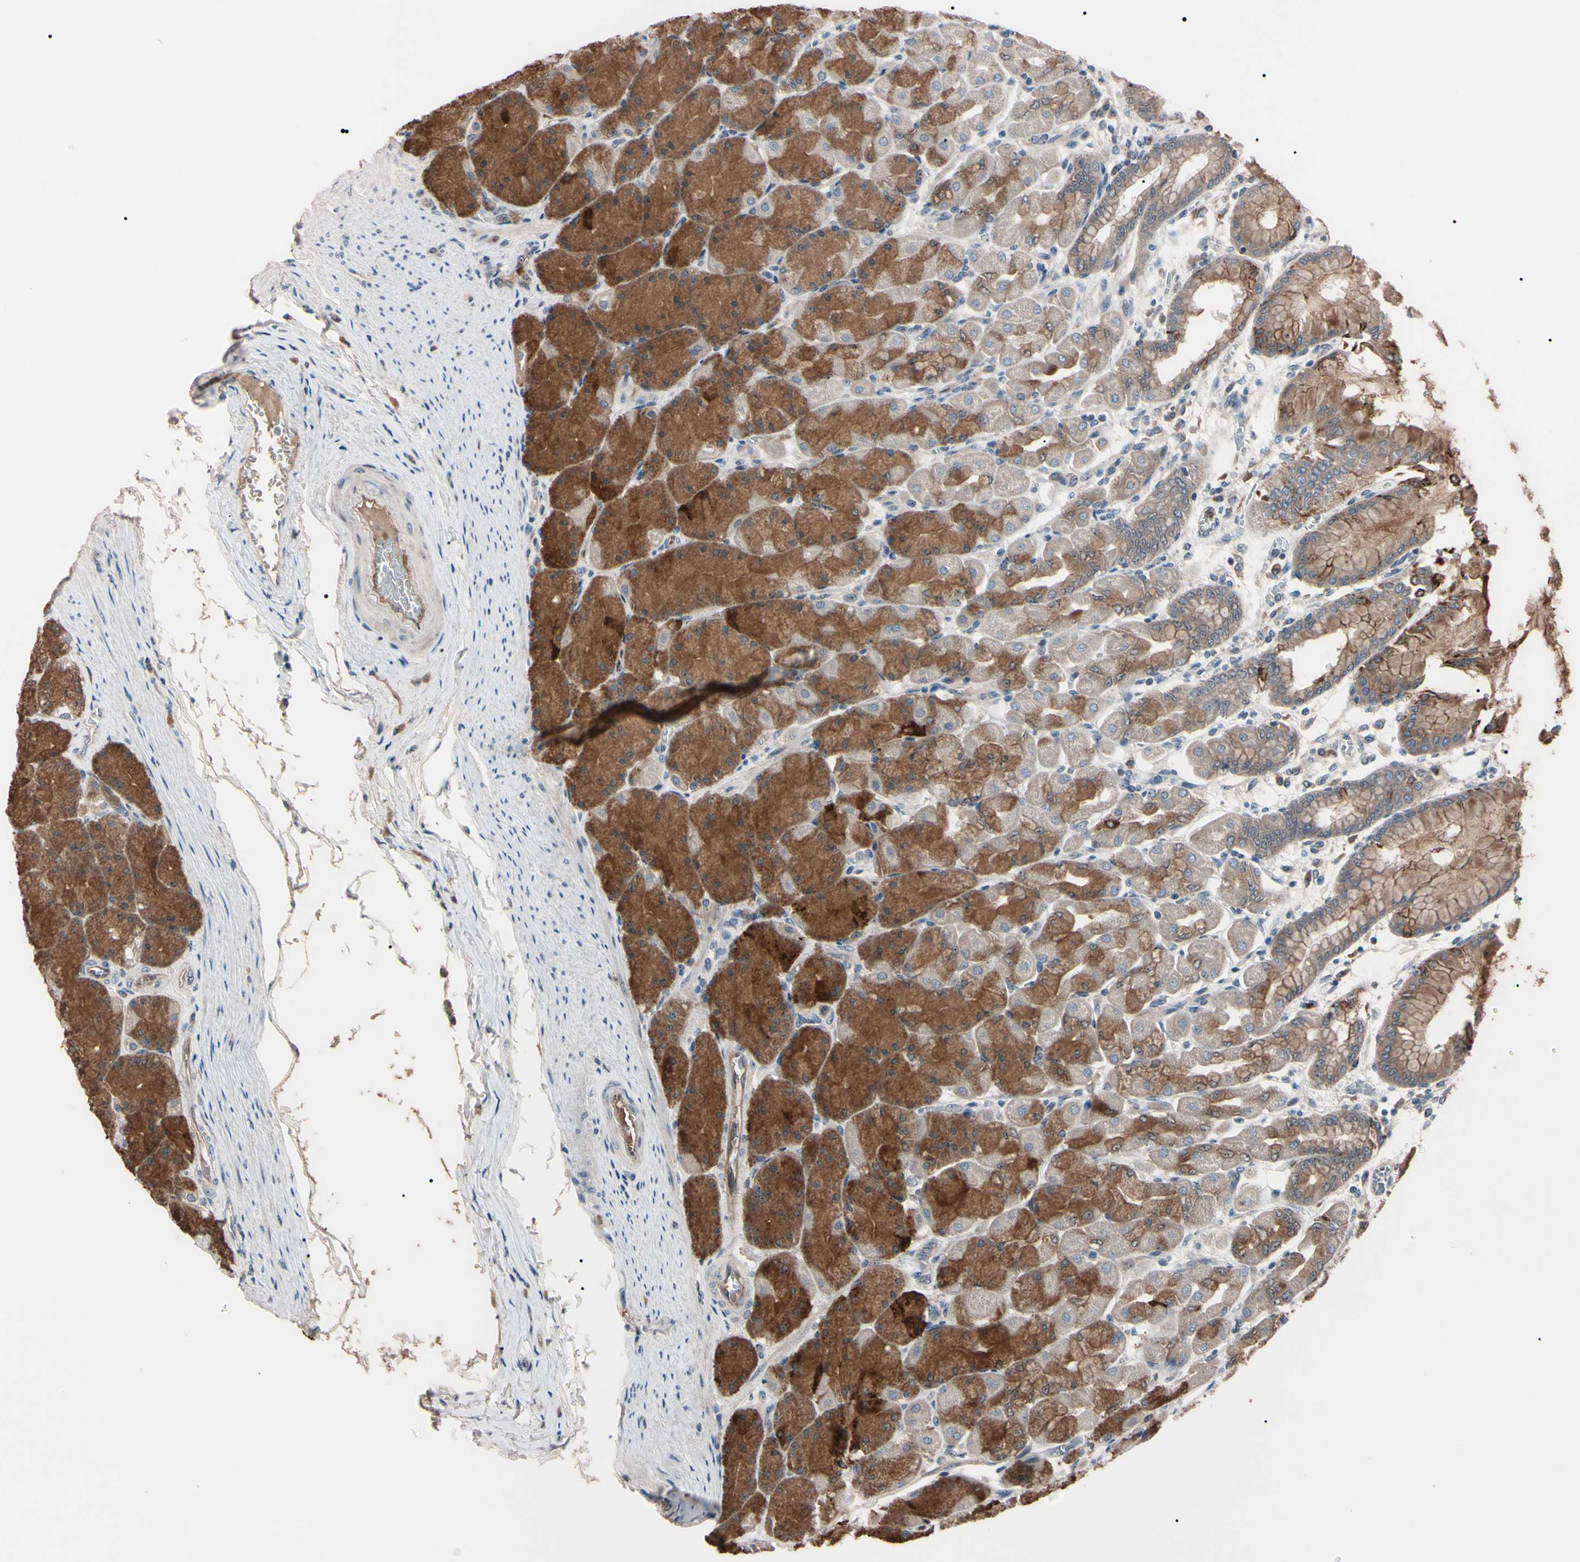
{"staining": {"intensity": "strong", "quantity": "25%-75%", "location": "cytoplasmic/membranous"}, "tissue": "stomach", "cell_type": "Glandular cells", "image_type": "normal", "snomed": [{"axis": "morphology", "description": "Normal tissue, NOS"}, {"axis": "topography", "description": "Stomach, upper"}], "caption": "Human stomach stained with a brown dye displays strong cytoplasmic/membranous positive staining in approximately 25%-75% of glandular cells.", "gene": "TRAF5", "patient": {"sex": "female", "age": 56}}